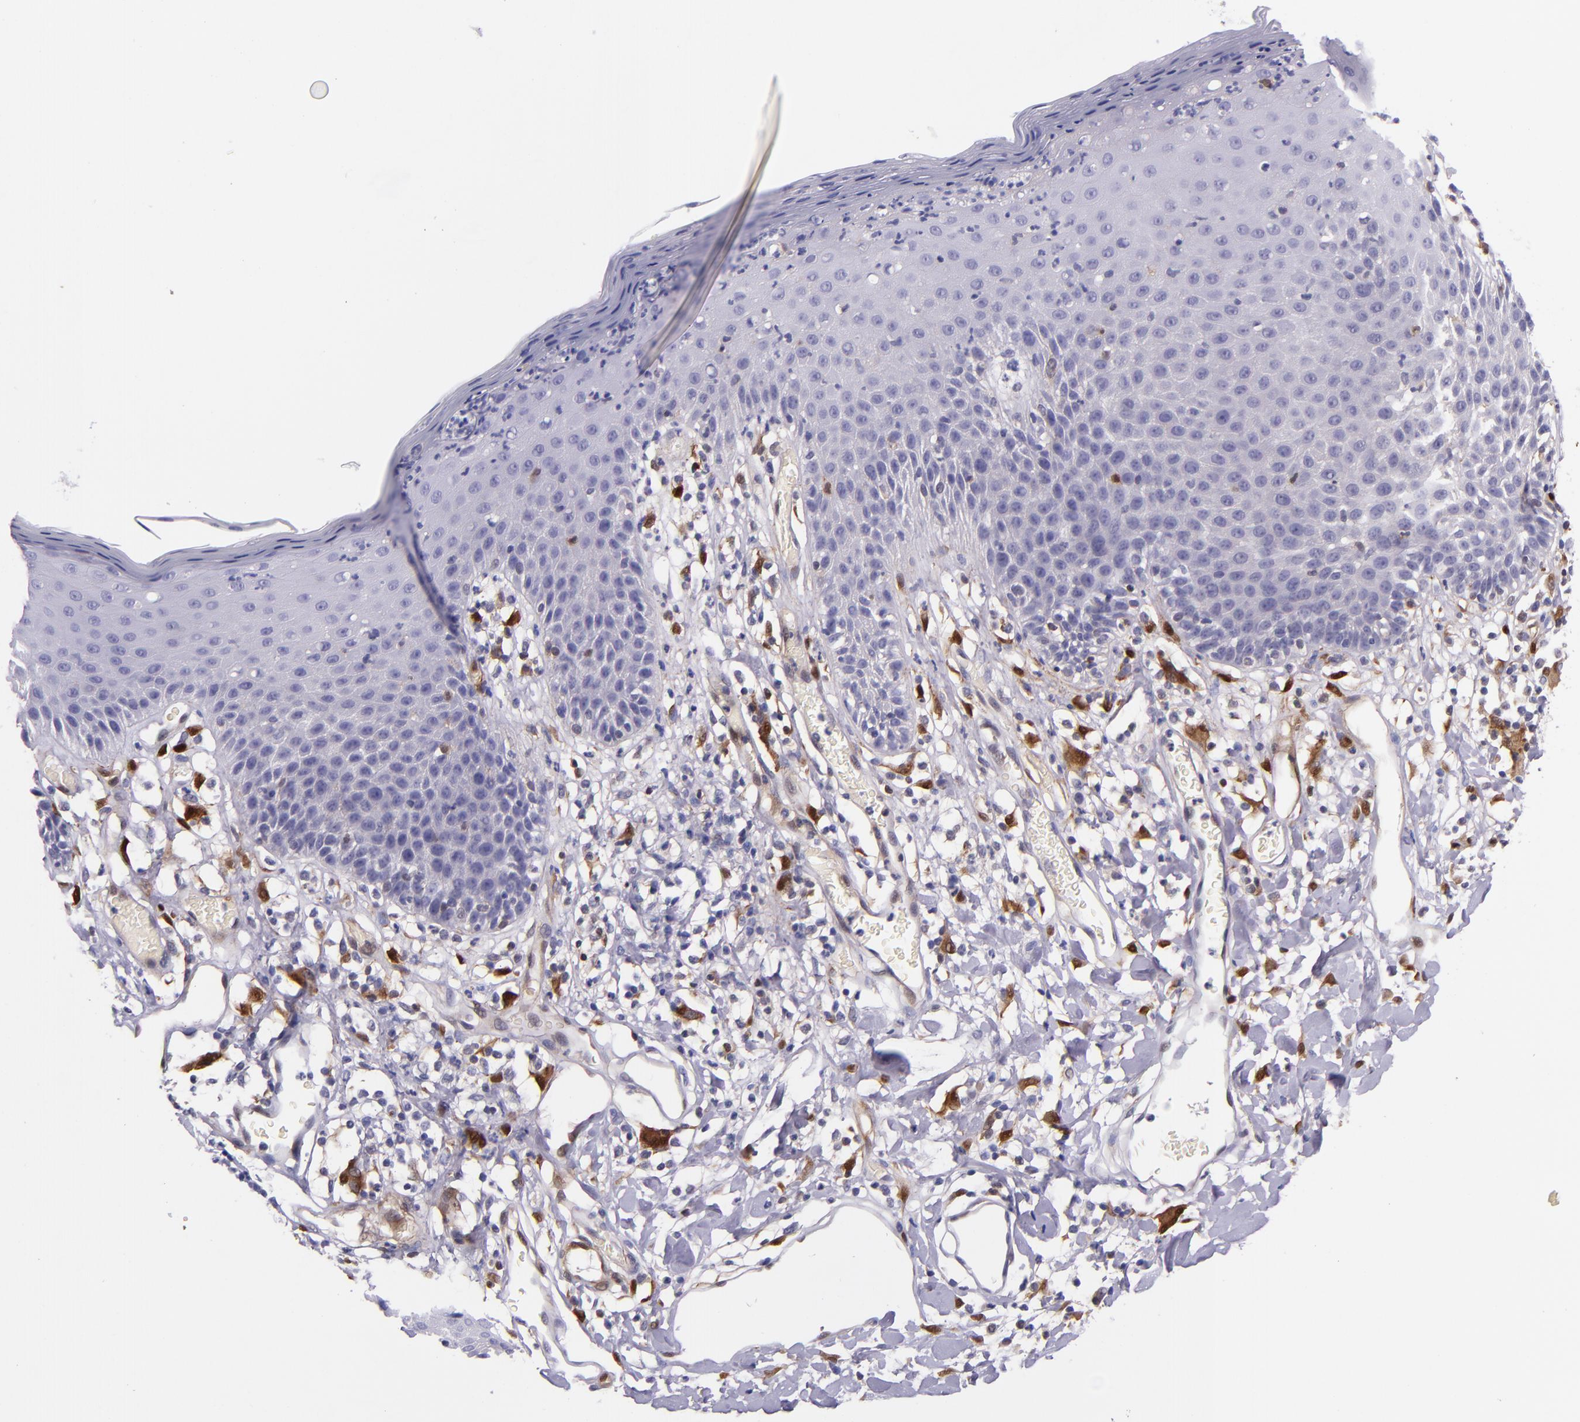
{"staining": {"intensity": "negative", "quantity": "none", "location": "none"}, "tissue": "skin", "cell_type": "Epidermal cells", "image_type": "normal", "snomed": [{"axis": "morphology", "description": "Normal tissue, NOS"}, {"axis": "topography", "description": "Vulva"}, {"axis": "topography", "description": "Peripheral nerve tissue"}], "caption": "Micrograph shows no significant protein staining in epidermal cells of unremarkable skin. (Stains: DAB IHC with hematoxylin counter stain, Microscopy: brightfield microscopy at high magnification).", "gene": "LGALS1", "patient": {"sex": "female", "age": 68}}